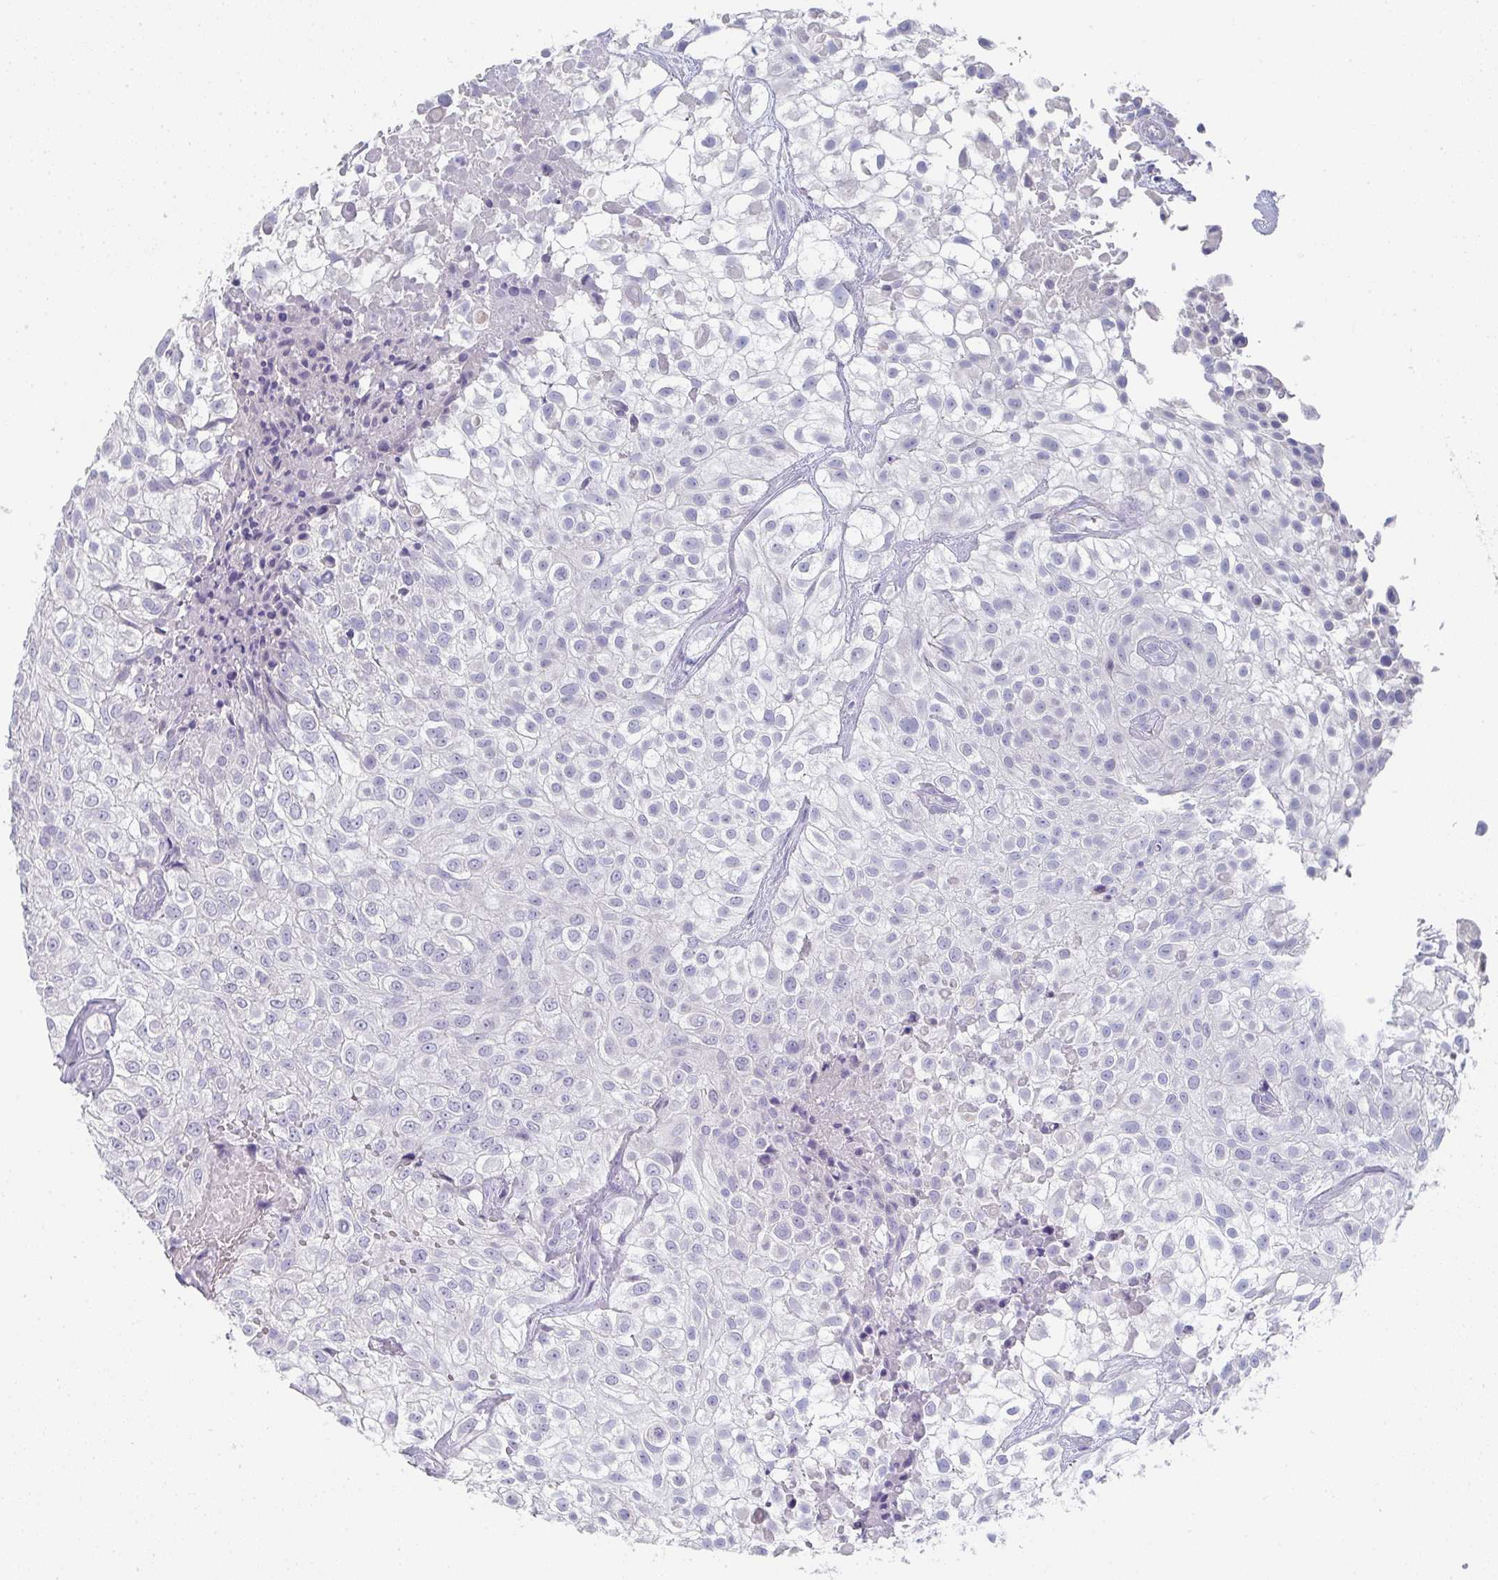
{"staining": {"intensity": "negative", "quantity": "none", "location": "none"}, "tissue": "urothelial cancer", "cell_type": "Tumor cells", "image_type": "cancer", "snomed": [{"axis": "morphology", "description": "Urothelial carcinoma, High grade"}, {"axis": "topography", "description": "Urinary bladder"}], "caption": "There is no significant expression in tumor cells of high-grade urothelial carcinoma.", "gene": "NOXRED1", "patient": {"sex": "male", "age": 56}}